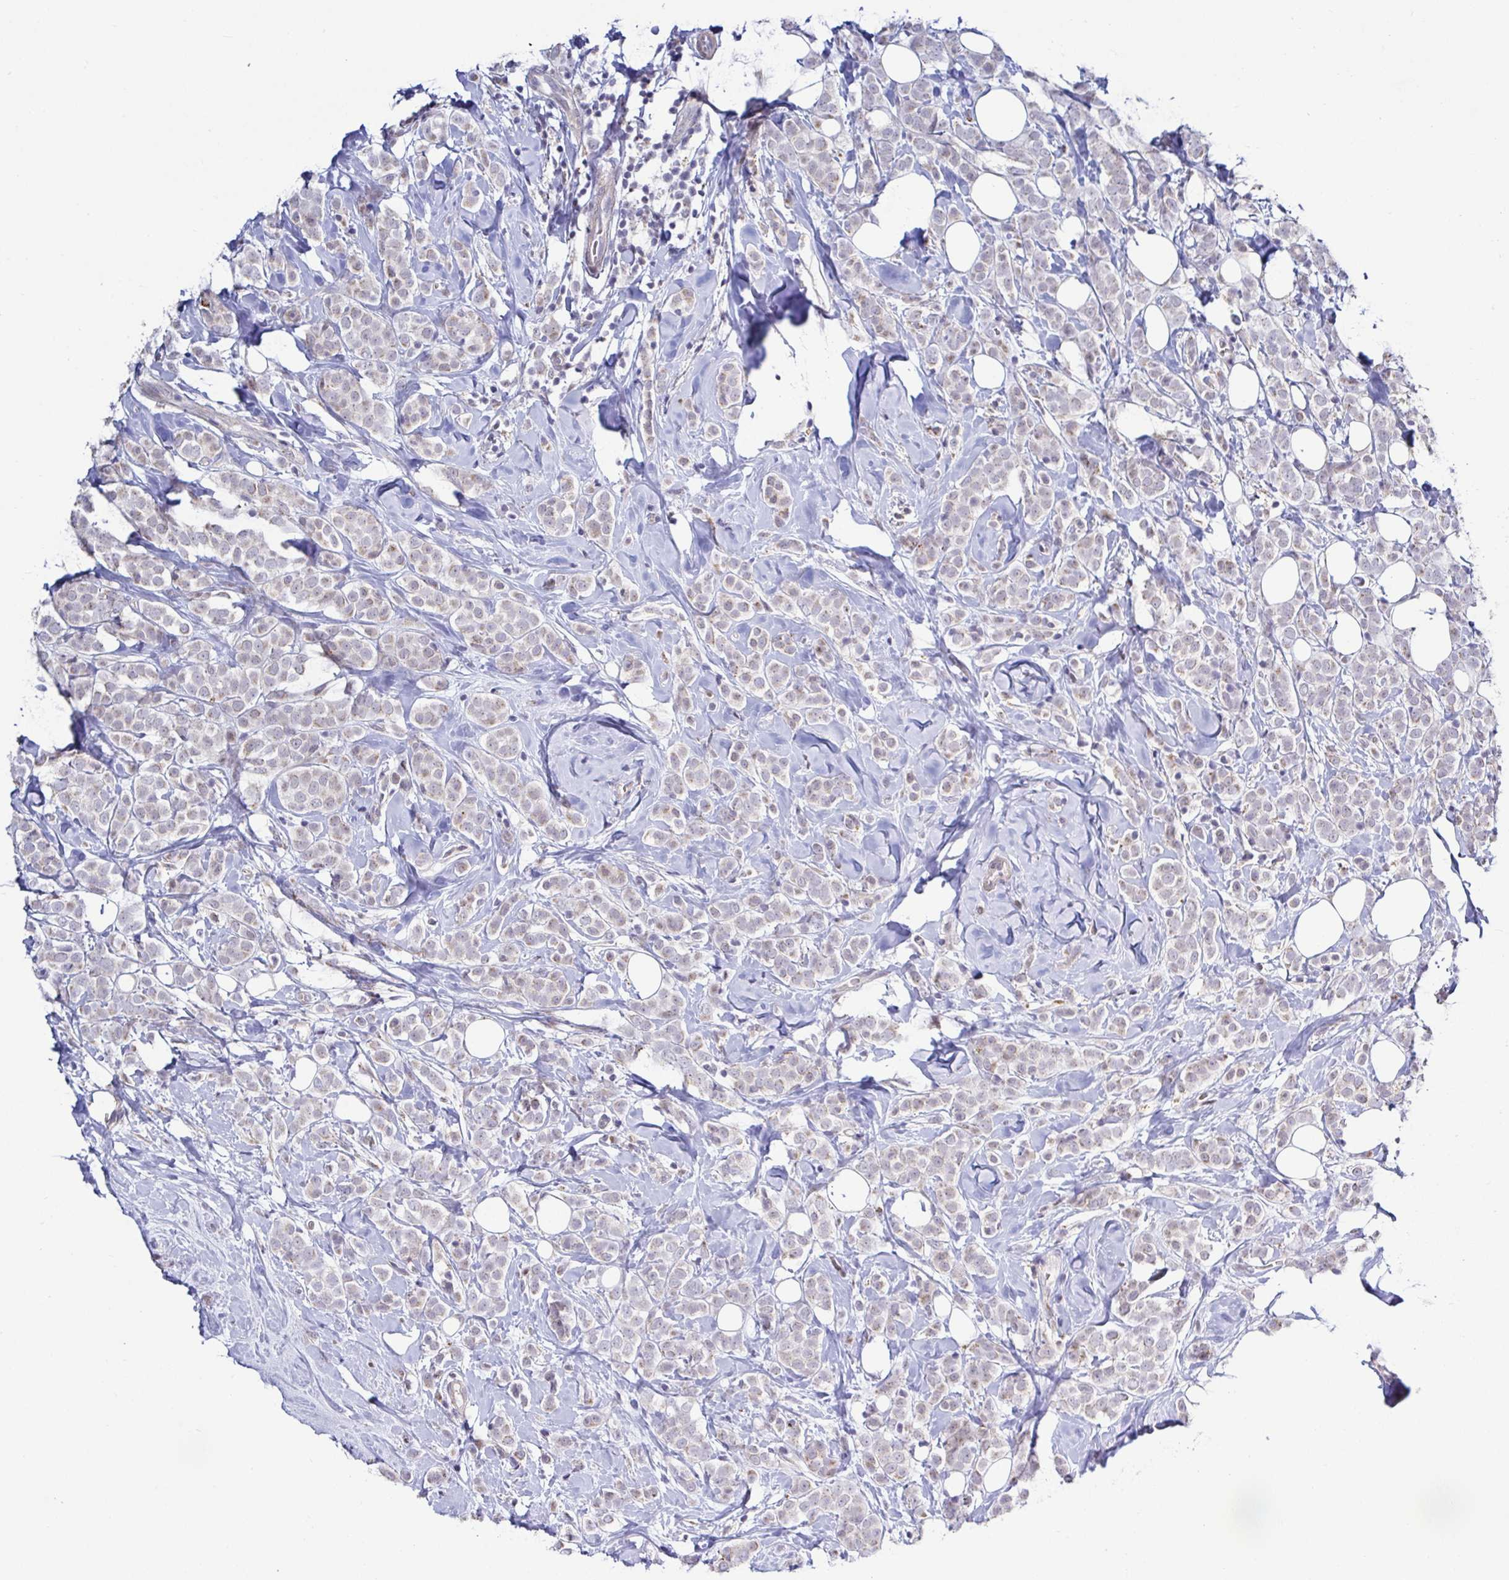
{"staining": {"intensity": "negative", "quantity": "none", "location": "none"}, "tissue": "breast cancer", "cell_type": "Tumor cells", "image_type": "cancer", "snomed": [{"axis": "morphology", "description": "Lobular carcinoma"}, {"axis": "topography", "description": "Breast"}], "caption": "Tumor cells are negative for protein expression in human breast lobular carcinoma.", "gene": "DZIP1", "patient": {"sex": "female", "age": 49}}